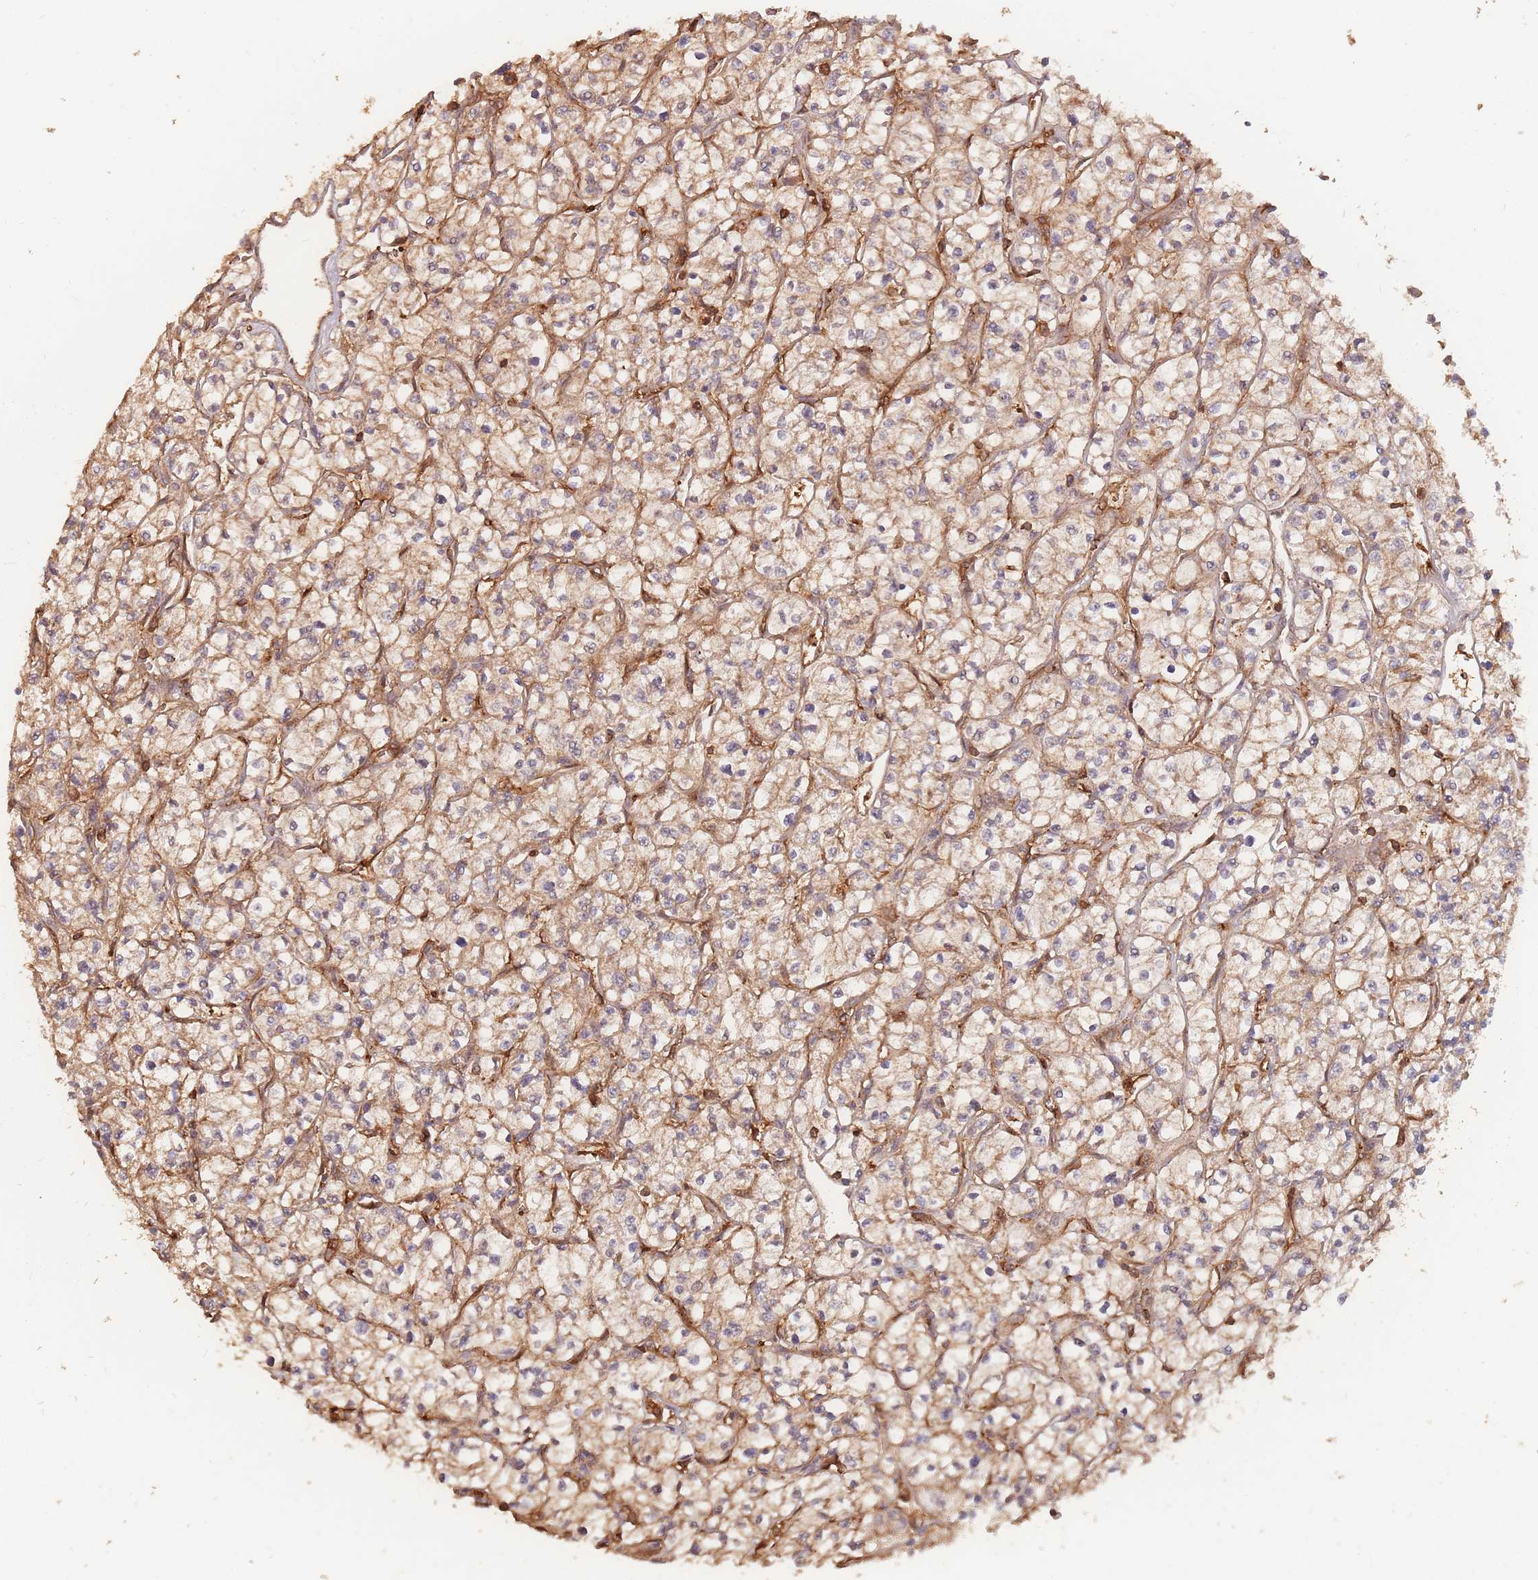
{"staining": {"intensity": "moderate", "quantity": "25%-75%", "location": "cytoplasmic/membranous"}, "tissue": "renal cancer", "cell_type": "Tumor cells", "image_type": "cancer", "snomed": [{"axis": "morphology", "description": "Adenocarcinoma, NOS"}, {"axis": "topography", "description": "Kidney"}], "caption": "Human renal cancer (adenocarcinoma) stained with a brown dye shows moderate cytoplasmic/membranous positive expression in about 25%-75% of tumor cells.", "gene": "PLS3", "patient": {"sex": "female", "age": 64}}